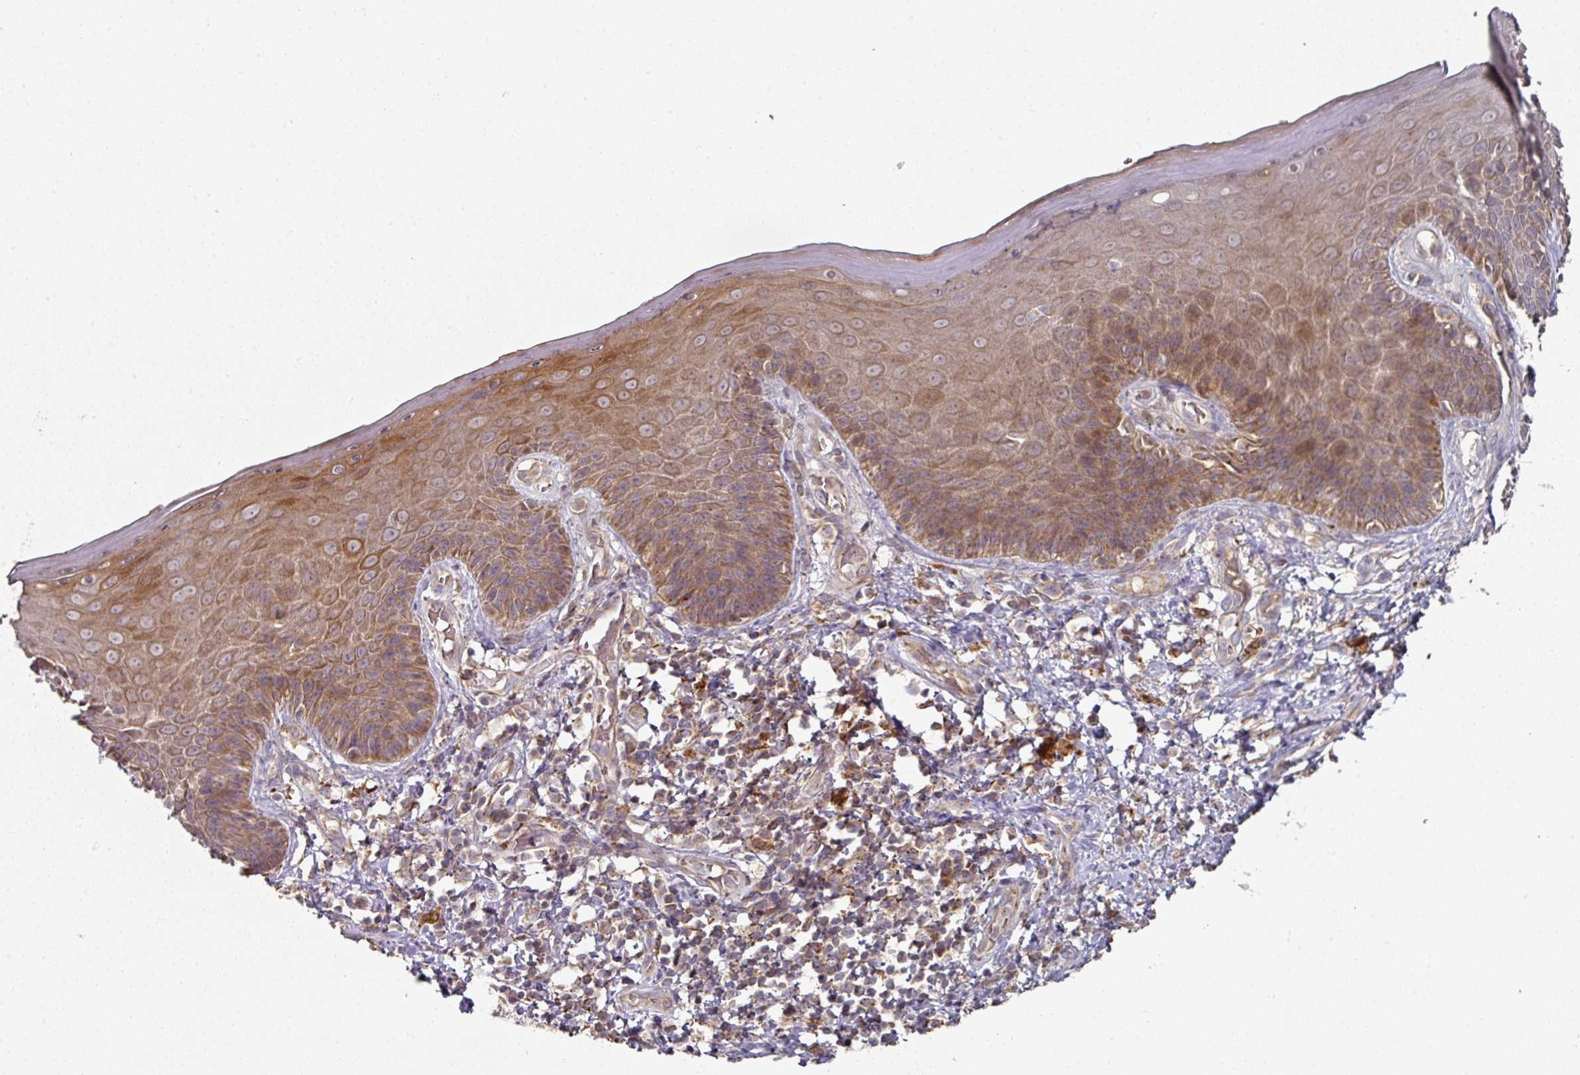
{"staining": {"intensity": "moderate", "quantity": ">75%", "location": "cytoplasmic/membranous"}, "tissue": "skin", "cell_type": "Epidermal cells", "image_type": "normal", "snomed": [{"axis": "morphology", "description": "Normal tissue, NOS"}, {"axis": "topography", "description": "Anal"}, {"axis": "topography", "description": "Peripheral nerve tissue"}], "caption": "Moderate cytoplasmic/membranous protein expression is present in about >75% of epidermal cells in skin. (IHC, brightfield microscopy, high magnification).", "gene": "DNAJC7", "patient": {"sex": "male", "age": 53}}